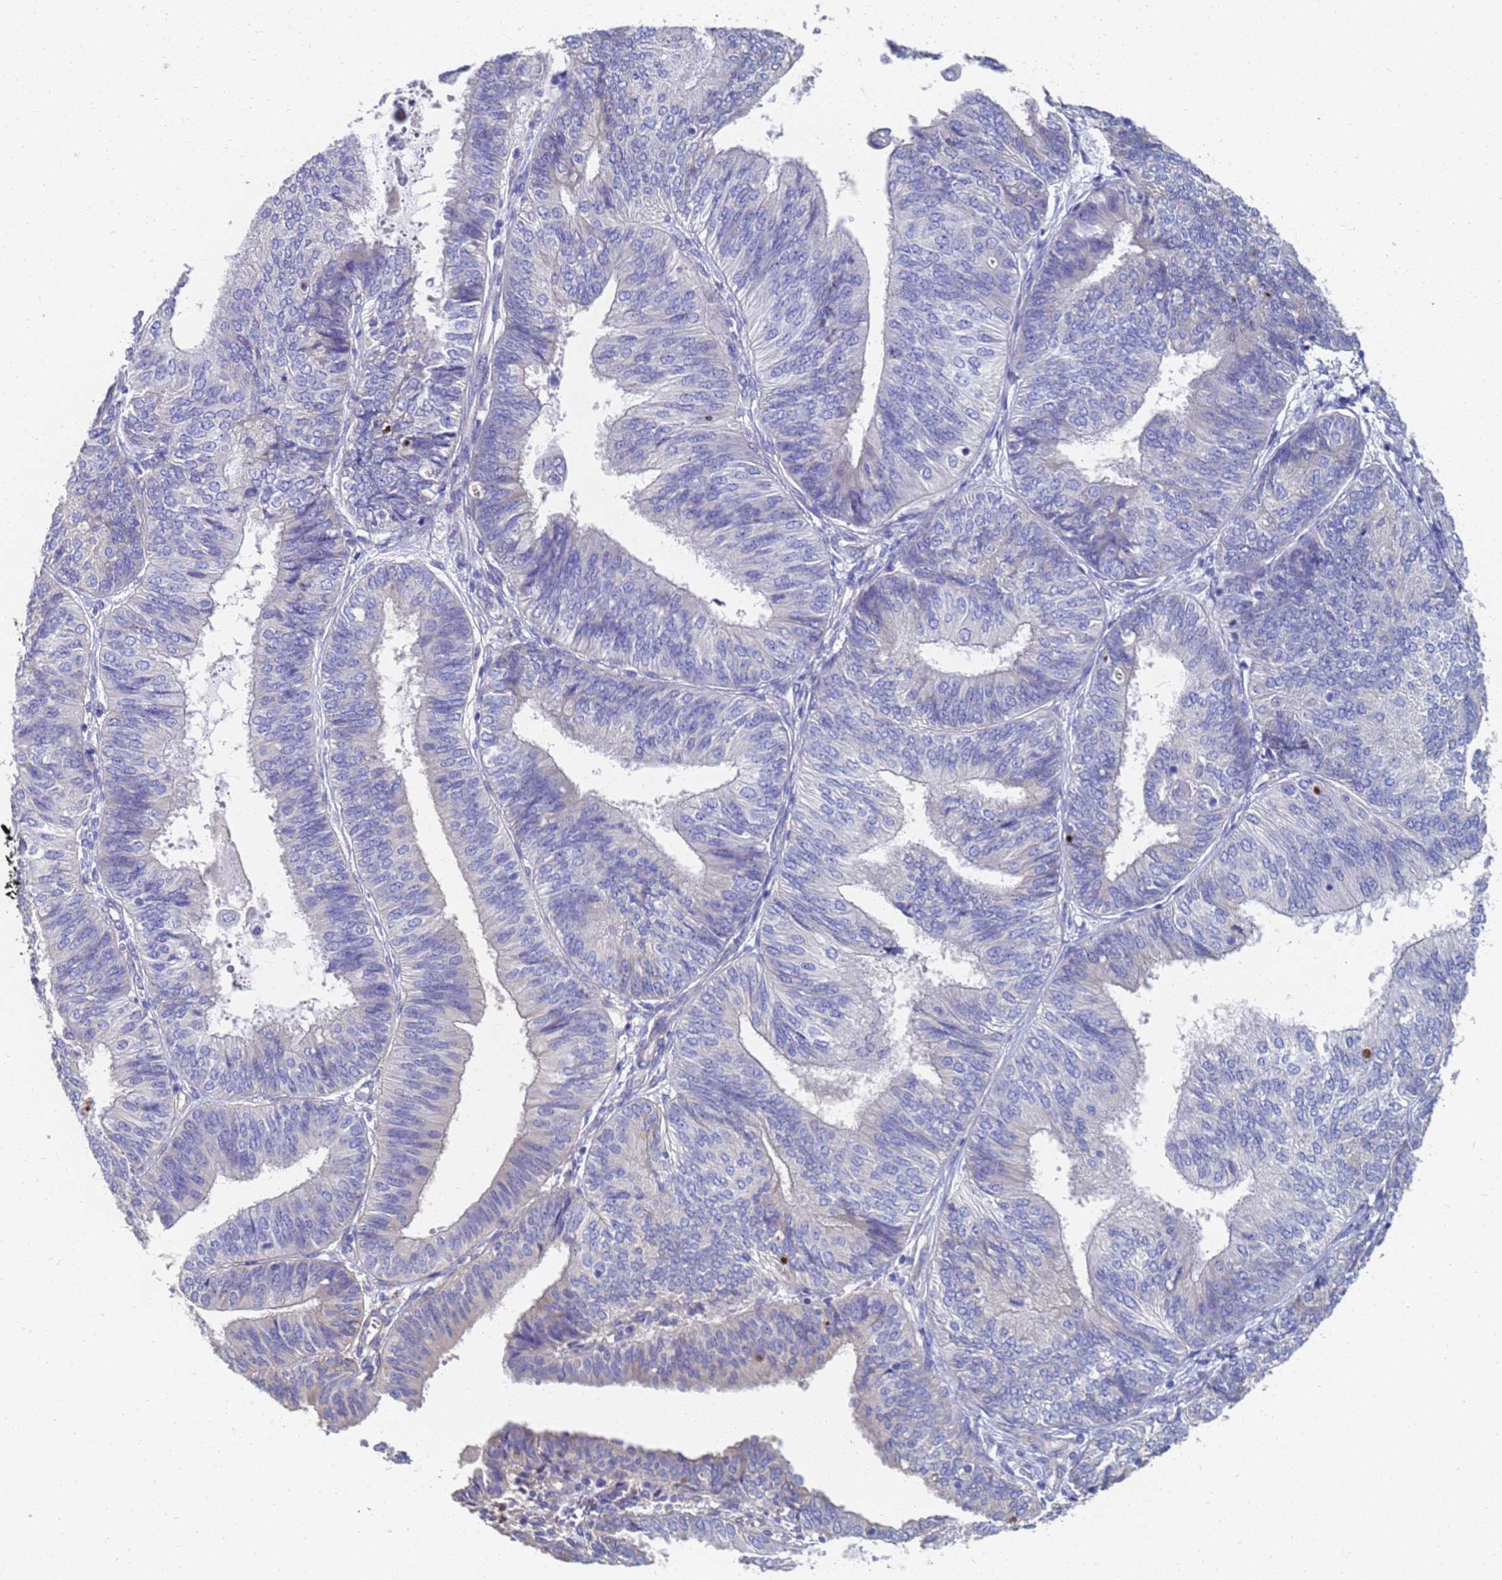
{"staining": {"intensity": "negative", "quantity": "none", "location": "none"}, "tissue": "endometrial cancer", "cell_type": "Tumor cells", "image_type": "cancer", "snomed": [{"axis": "morphology", "description": "Adenocarcinoma, NOS"}, {"axis": "topography", "description": "Endometrium"}], "caption": "Immunohistochemical staining of human endometrial cancer (adenocarcinoma) exhibits no significant positivity in tumor cells.", "gene": "LBX2", "patient": {"sex": "female", "age": 58}}